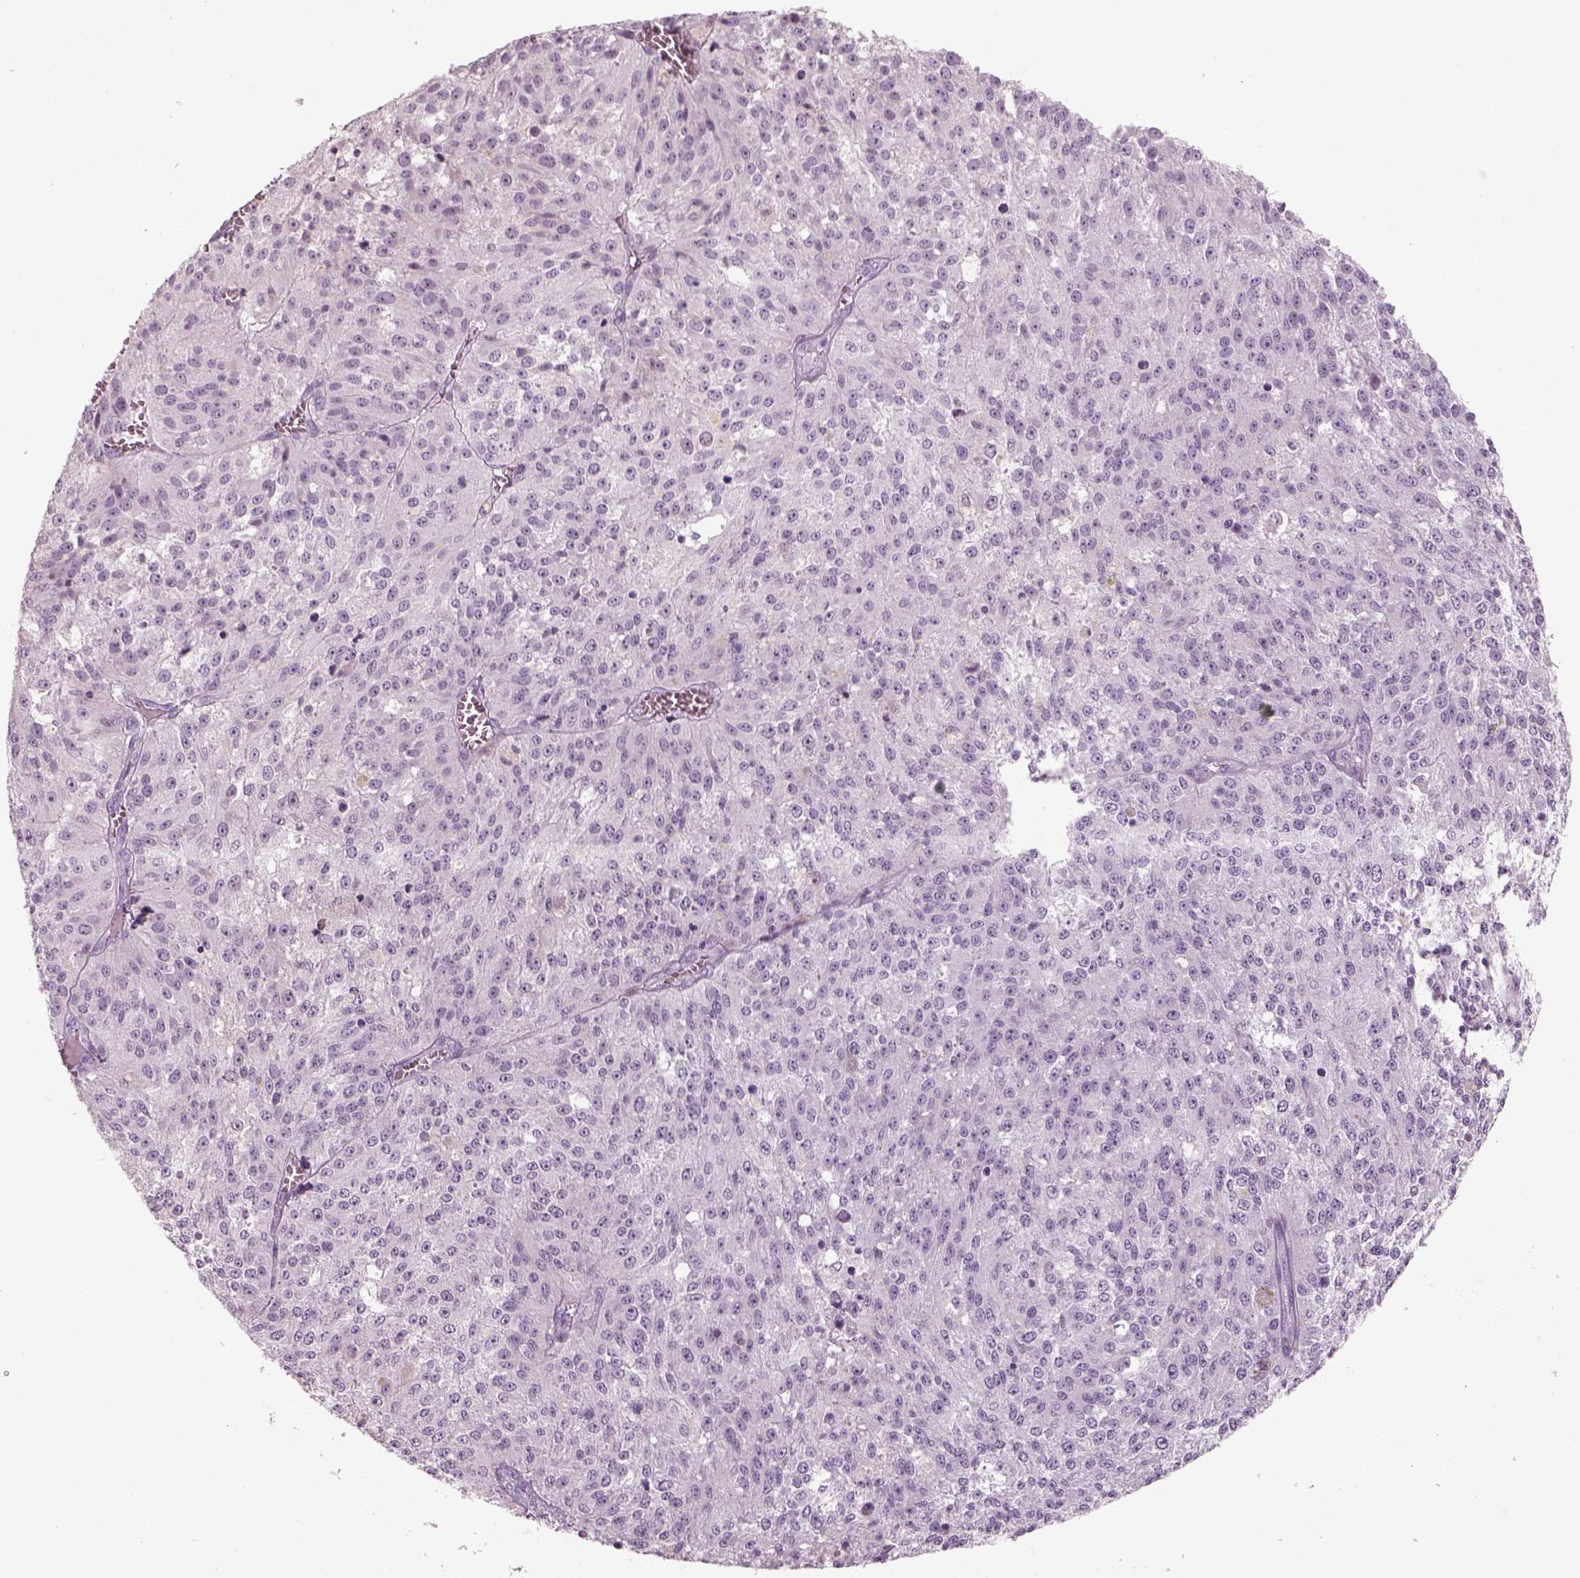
{"staining": {"intensity": "negative", "quantity": "none", "location": "none"}, "tissue": "melanoma", "cell_type": "Tumor cells", "image_type": "cancer", "snomed": [{"axis": "morphology", "description": "Malignant melanoma, Metastatic site"}, {"axis": "topography", "description": "Lymph node"}], "caption": "Human melanoma stained for a protein using immunohistochemistry (IHC) reveals no staining in tumor cells.", "gene": "SLC6A2", "patient": {"sex": "female", "age": 64}}